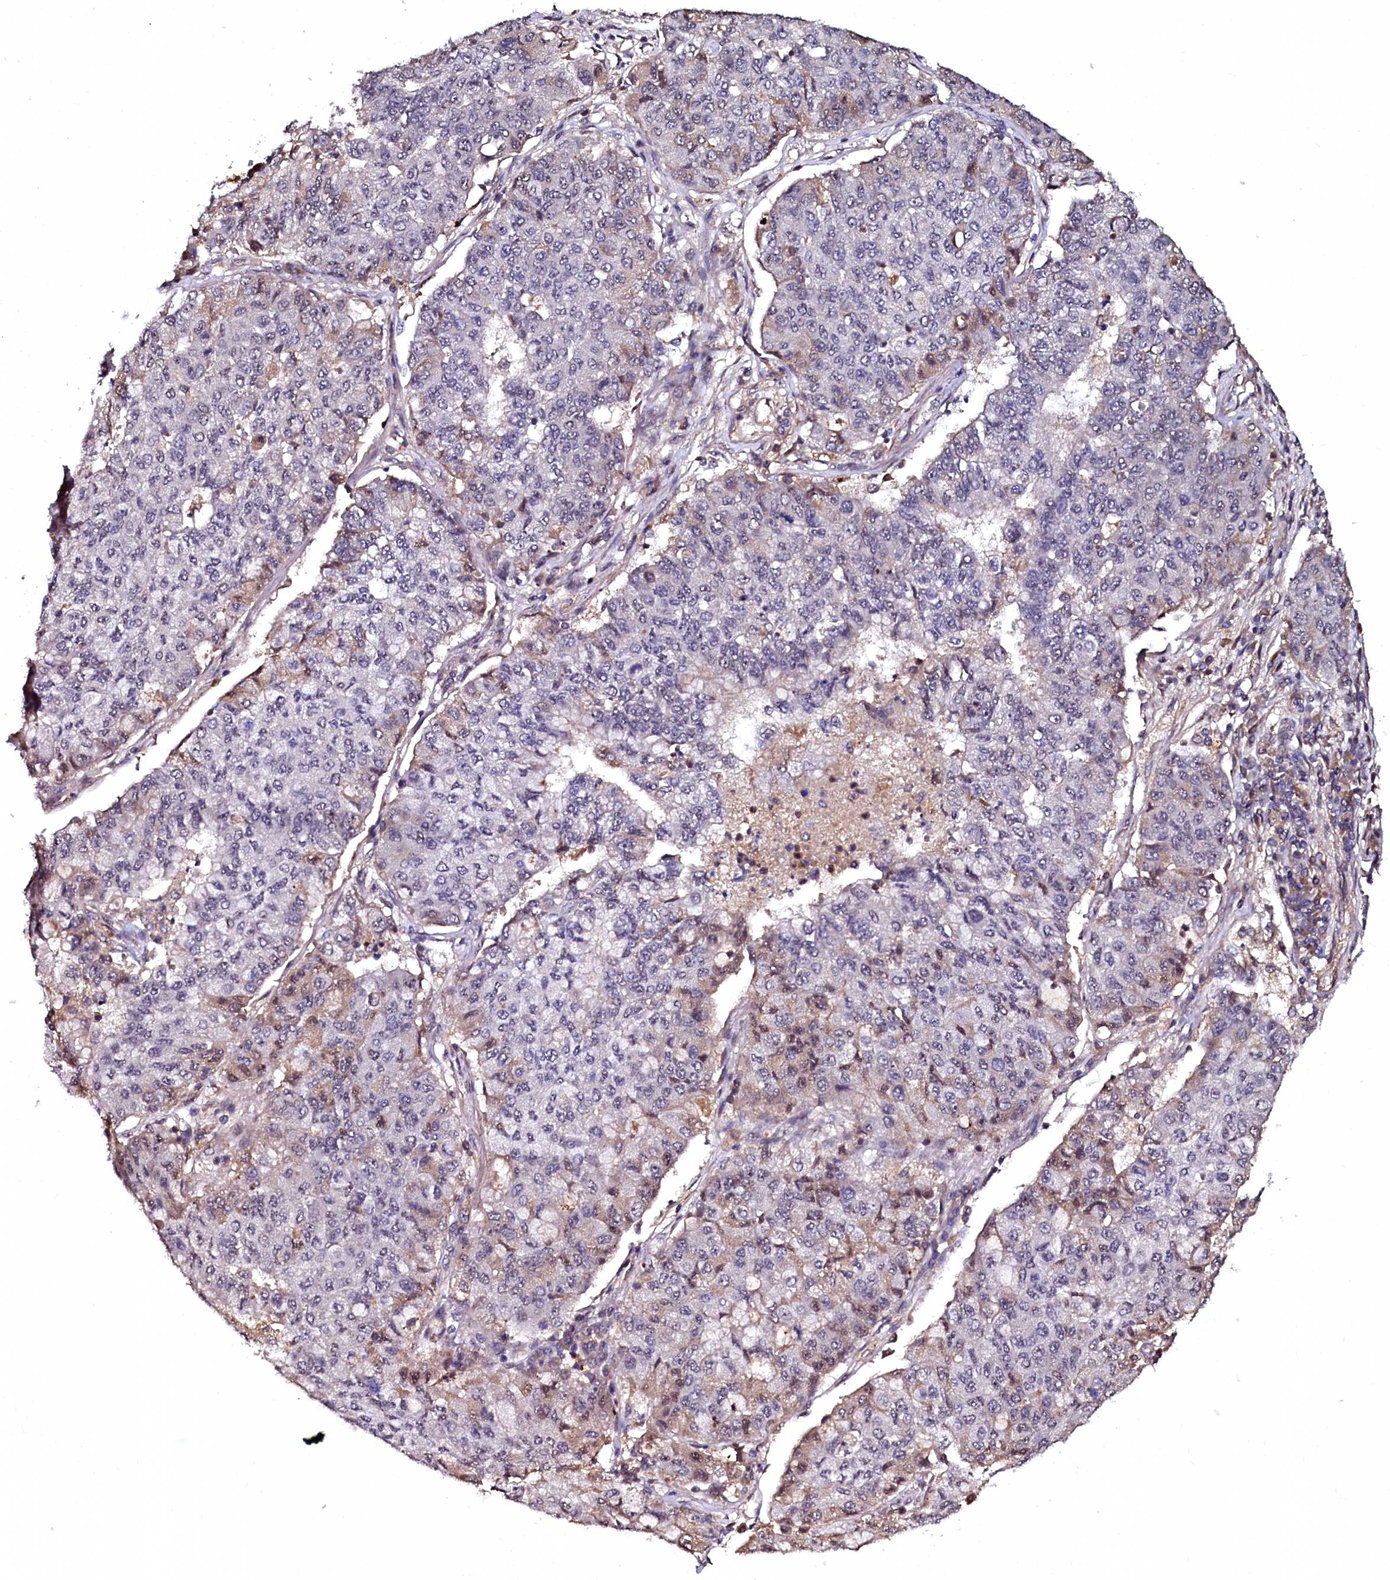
{"staining": {"intensity": "weak", "quantity": "<25%", "location": "cytoplasmic/membranous"}, "tissue": "lung cancer", "cell_type": "Tumor cells", "image_type": "cancer", "snomed": [{"axis": "morphology", "description": "Squamous cell carcinoma, NOS"}, {"axis": "topography", "description": "Lung"}], "caption": "DAB immunohistochemical staining of human lung squamous cell carcinoma exhibits no significant staining in tumor cells.", "gene": "N4BP1", "patient": {"sex": "male", "age": 74}}